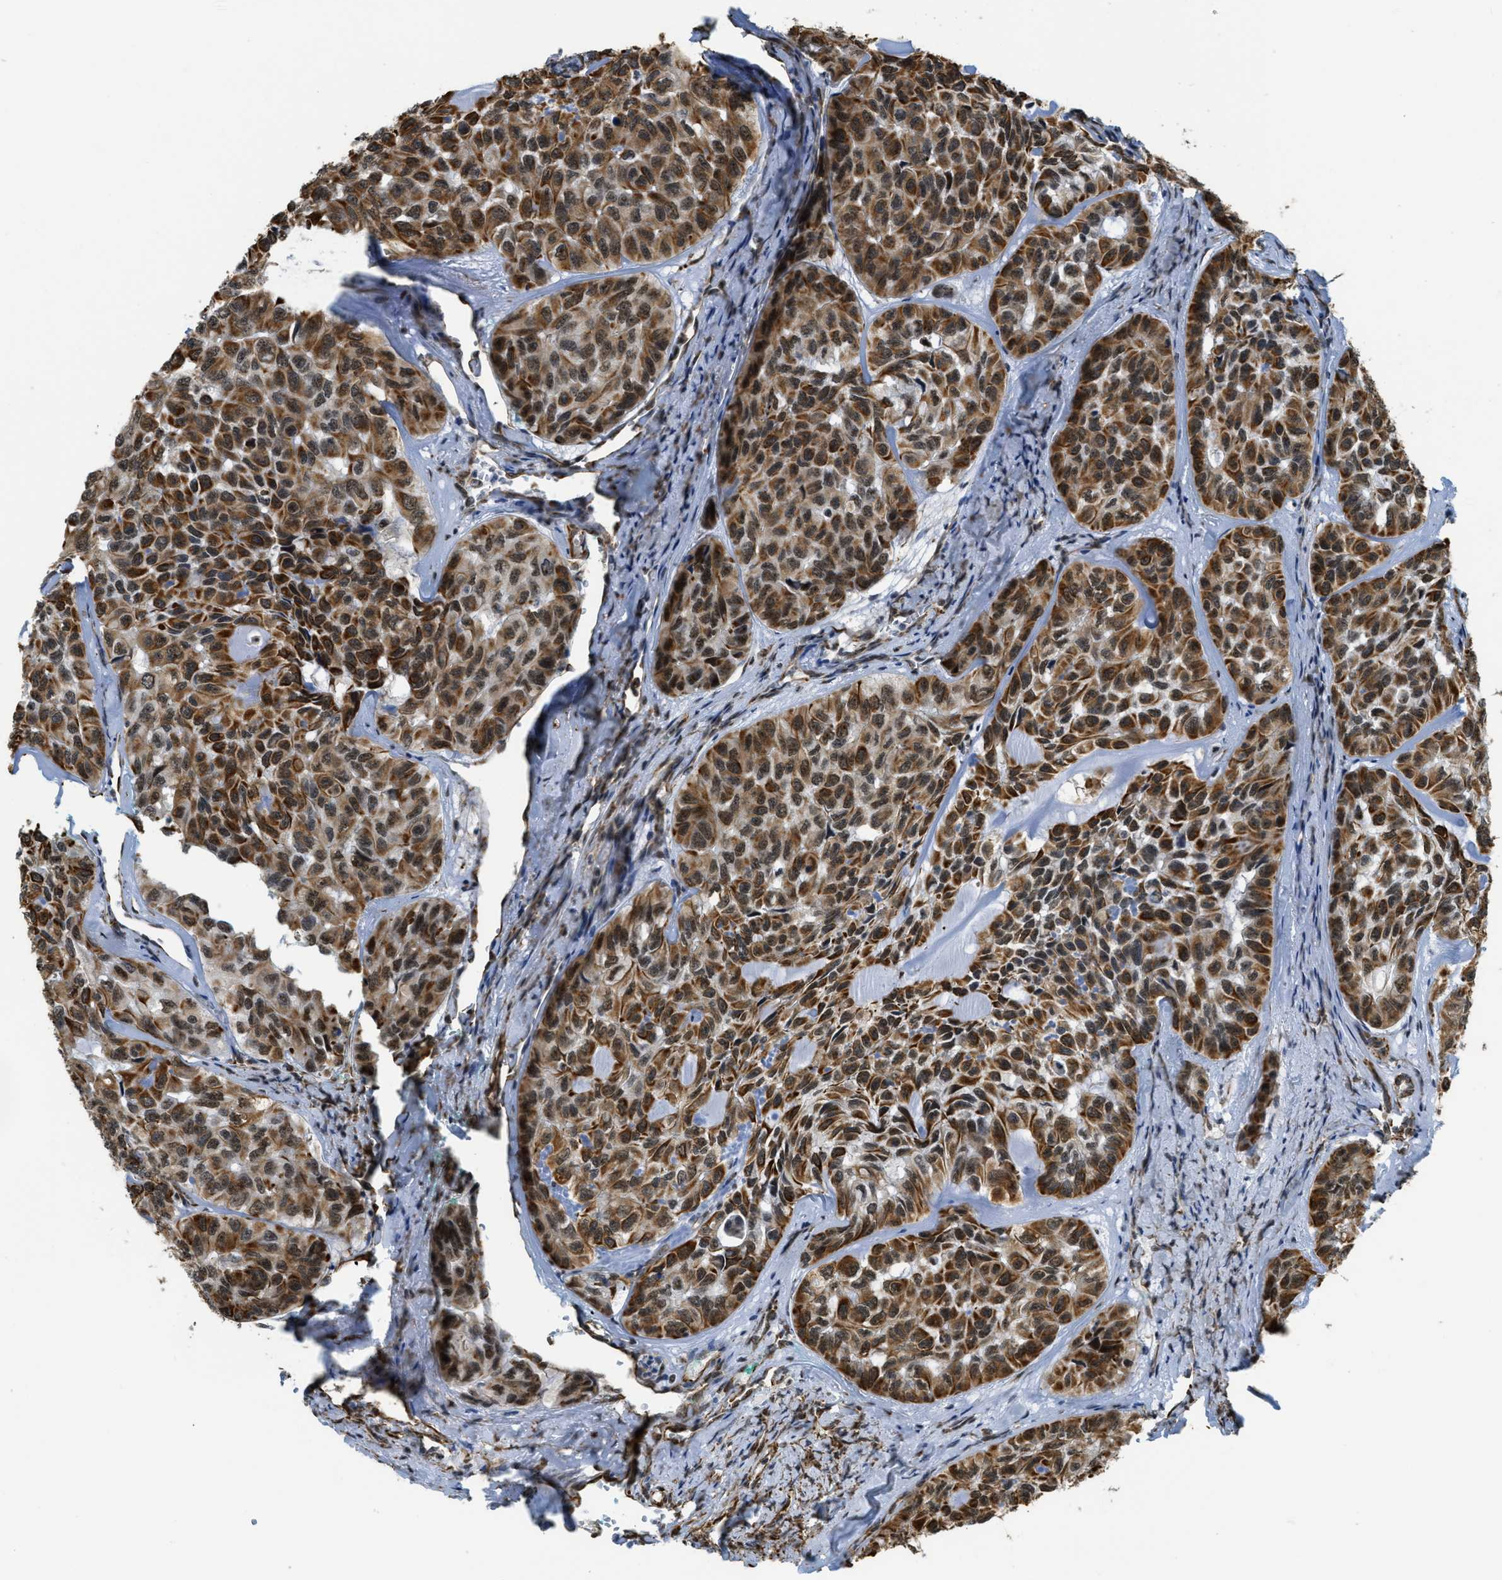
{"staining": {"intensity": "strong", "quantity": ">75%", "location": "cytoplasmic/membranous,nuclear"}, "tissue": "head and neck cancer", "cell_type": "Tumor cells", "image_type": "cancer", "snomed": [{"axis": "morphology", "description": "Adenocarcinoma, NOS"}, {"axis": "topography", "description": "Salivary gland, NOS"}, {"axis": "topography", "description": "Head-Neck"}], "caption": "The image displays a brown stain indicating the presence of a protein in the cytoplasmic/membranous and nuclear of tumor cells in head and neck adenocarcinoma.", "gene": "LRRC8B", "patient": {"sex": "female", "age": 76}}